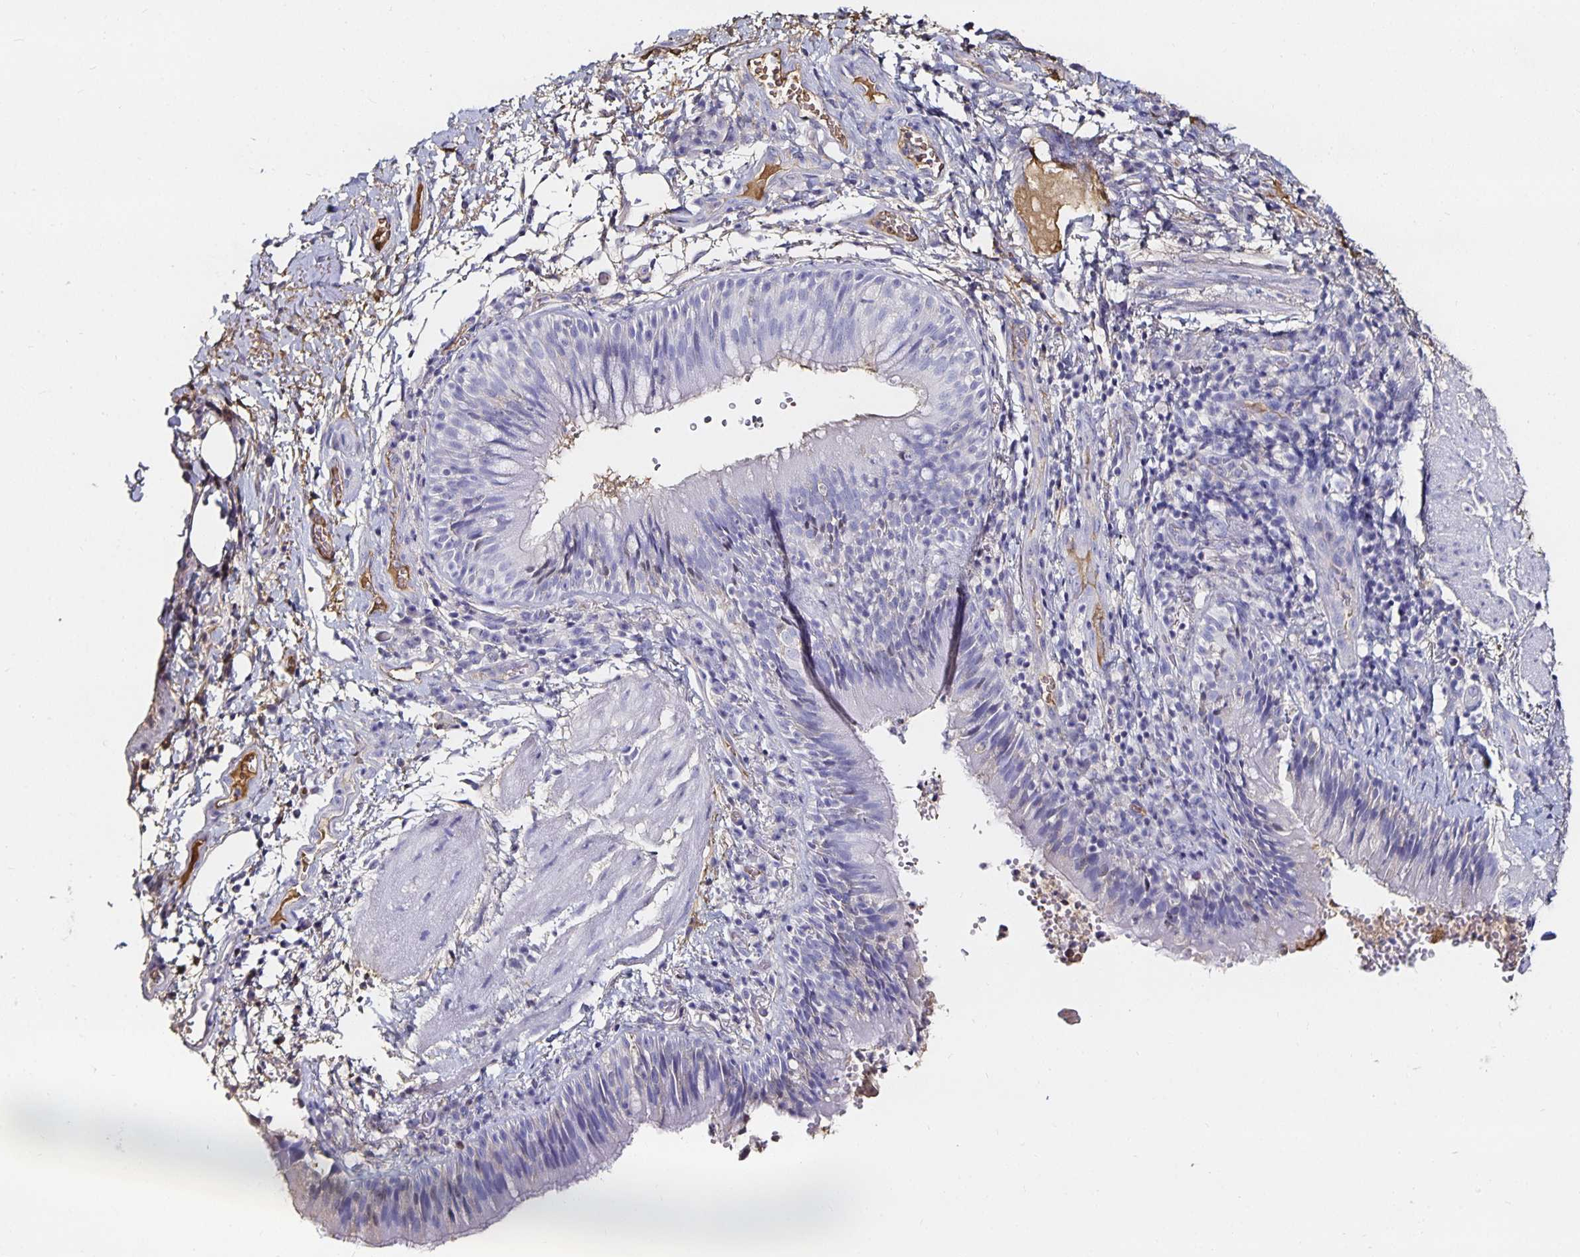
{"staining": {"intensity": "negative", "quantity": "none", "location": "none"}, "tissue": "bronchus", "cell_type": "Respiratory epithelial cells", "image_type": "normal", "snomed": [{"axis": "morphology", "description": "Normal tissue, NOS"}, {"axis": "topography", "description": "Lymph node"}, {"axis": "topography", "description": "Bronchus"}], "caption": "IHC of benign bronchus exhibits no expression in respiratory epithelial cells.", "gene": "TTR", "patient": {"sex": "male", "age": 56}}